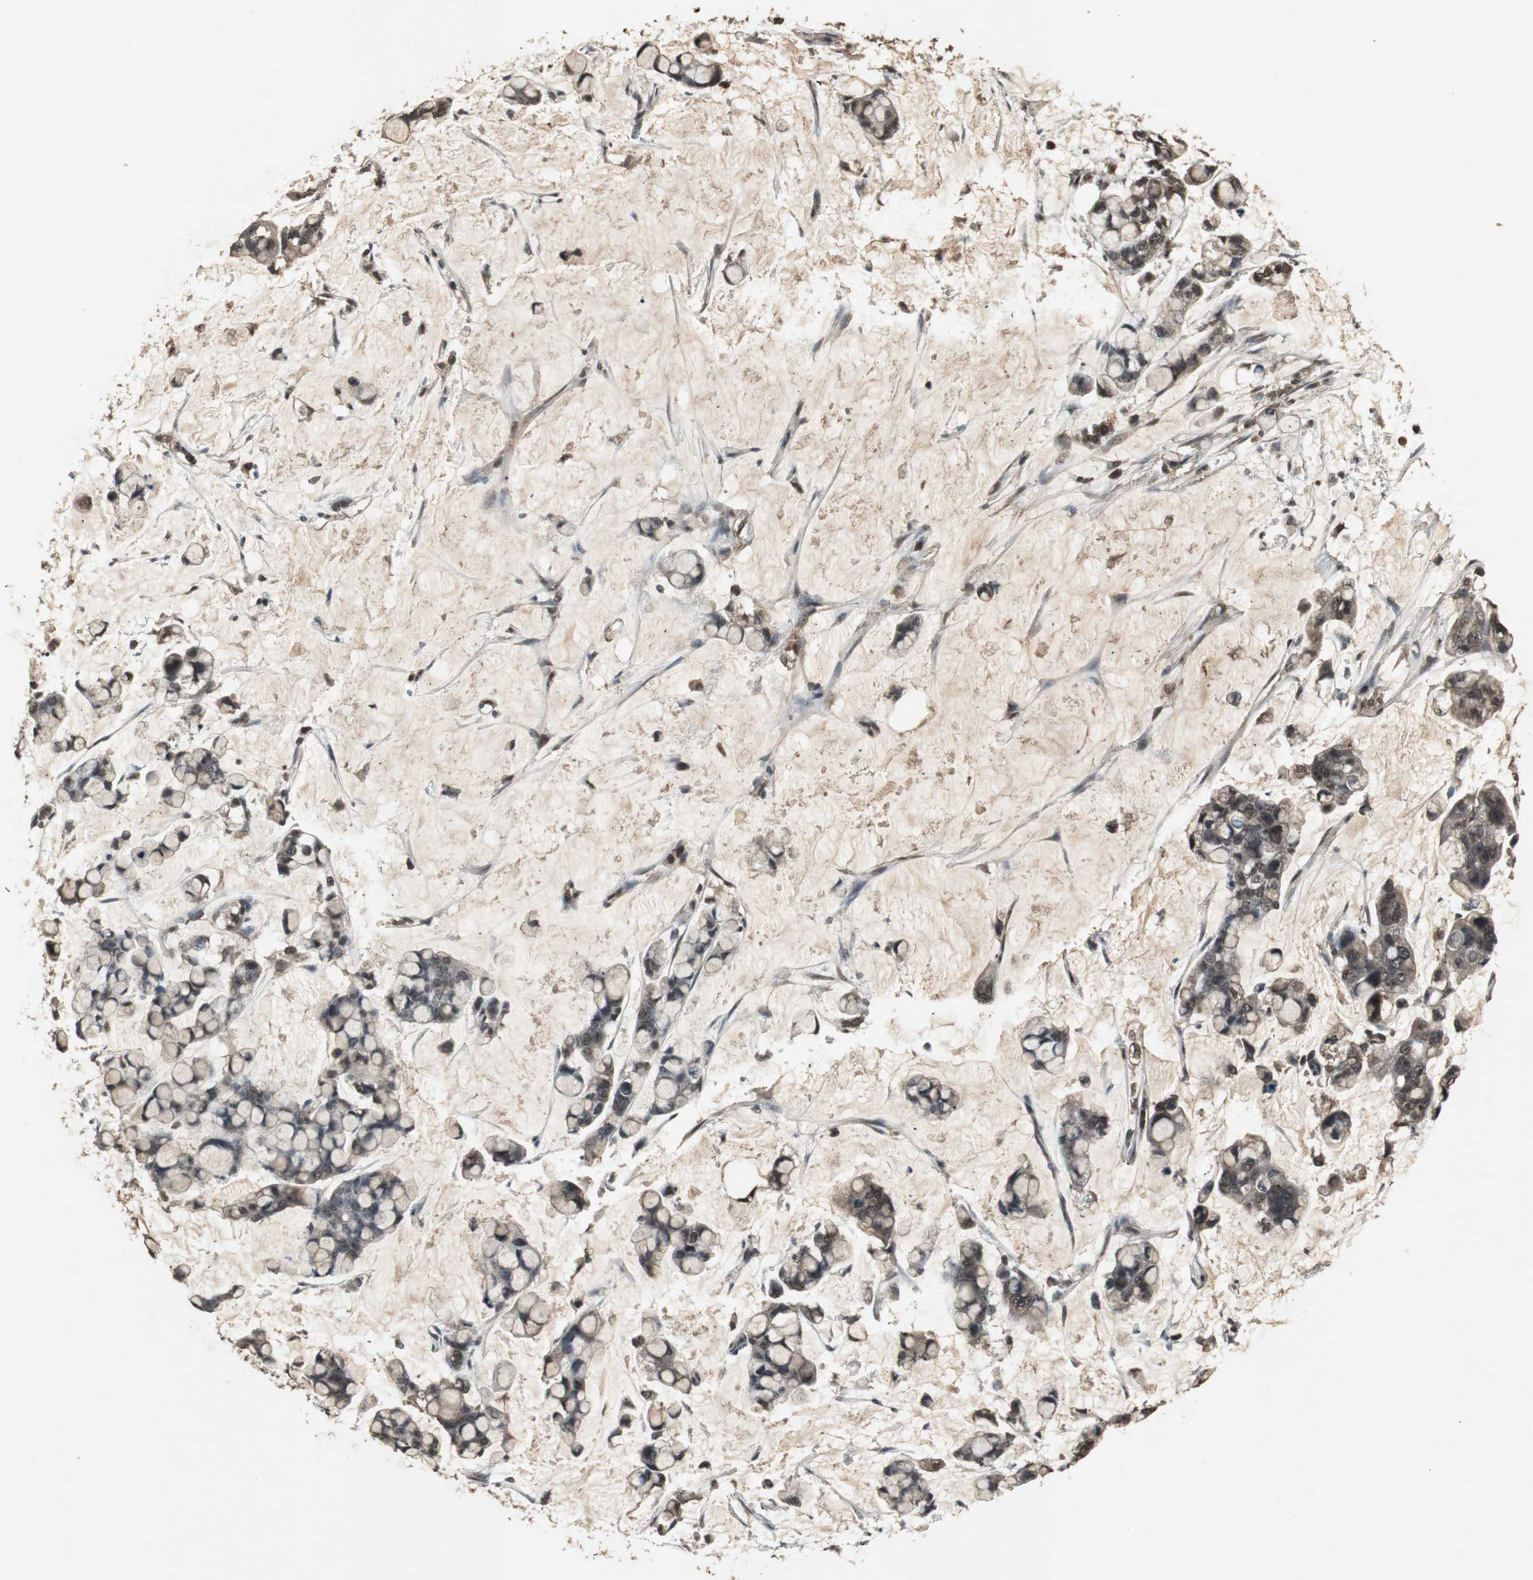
{"staining": {"intensity": "moderate", "quantity": ">75%", "location": "cytoplasmic/membranous,nuclear"}, "tissue": "stomach cancer", "cell_type": "Tumor cells", "image_type": "cancer", "snomed": [{"axis": "morphology", "description": "Adenocarcinoma, NOS"}, {"axis": "topography", "description": "Stomach, lower"}], "caption": "Stomach adenocarcinoma stained for a protein (brown) exhibits moderate cytoplasmic/membranous and nuclear positive positivity in about >75% of tumor cells.", "gene": "EMX1", "patient": {"sex": "male", "age": 84}}